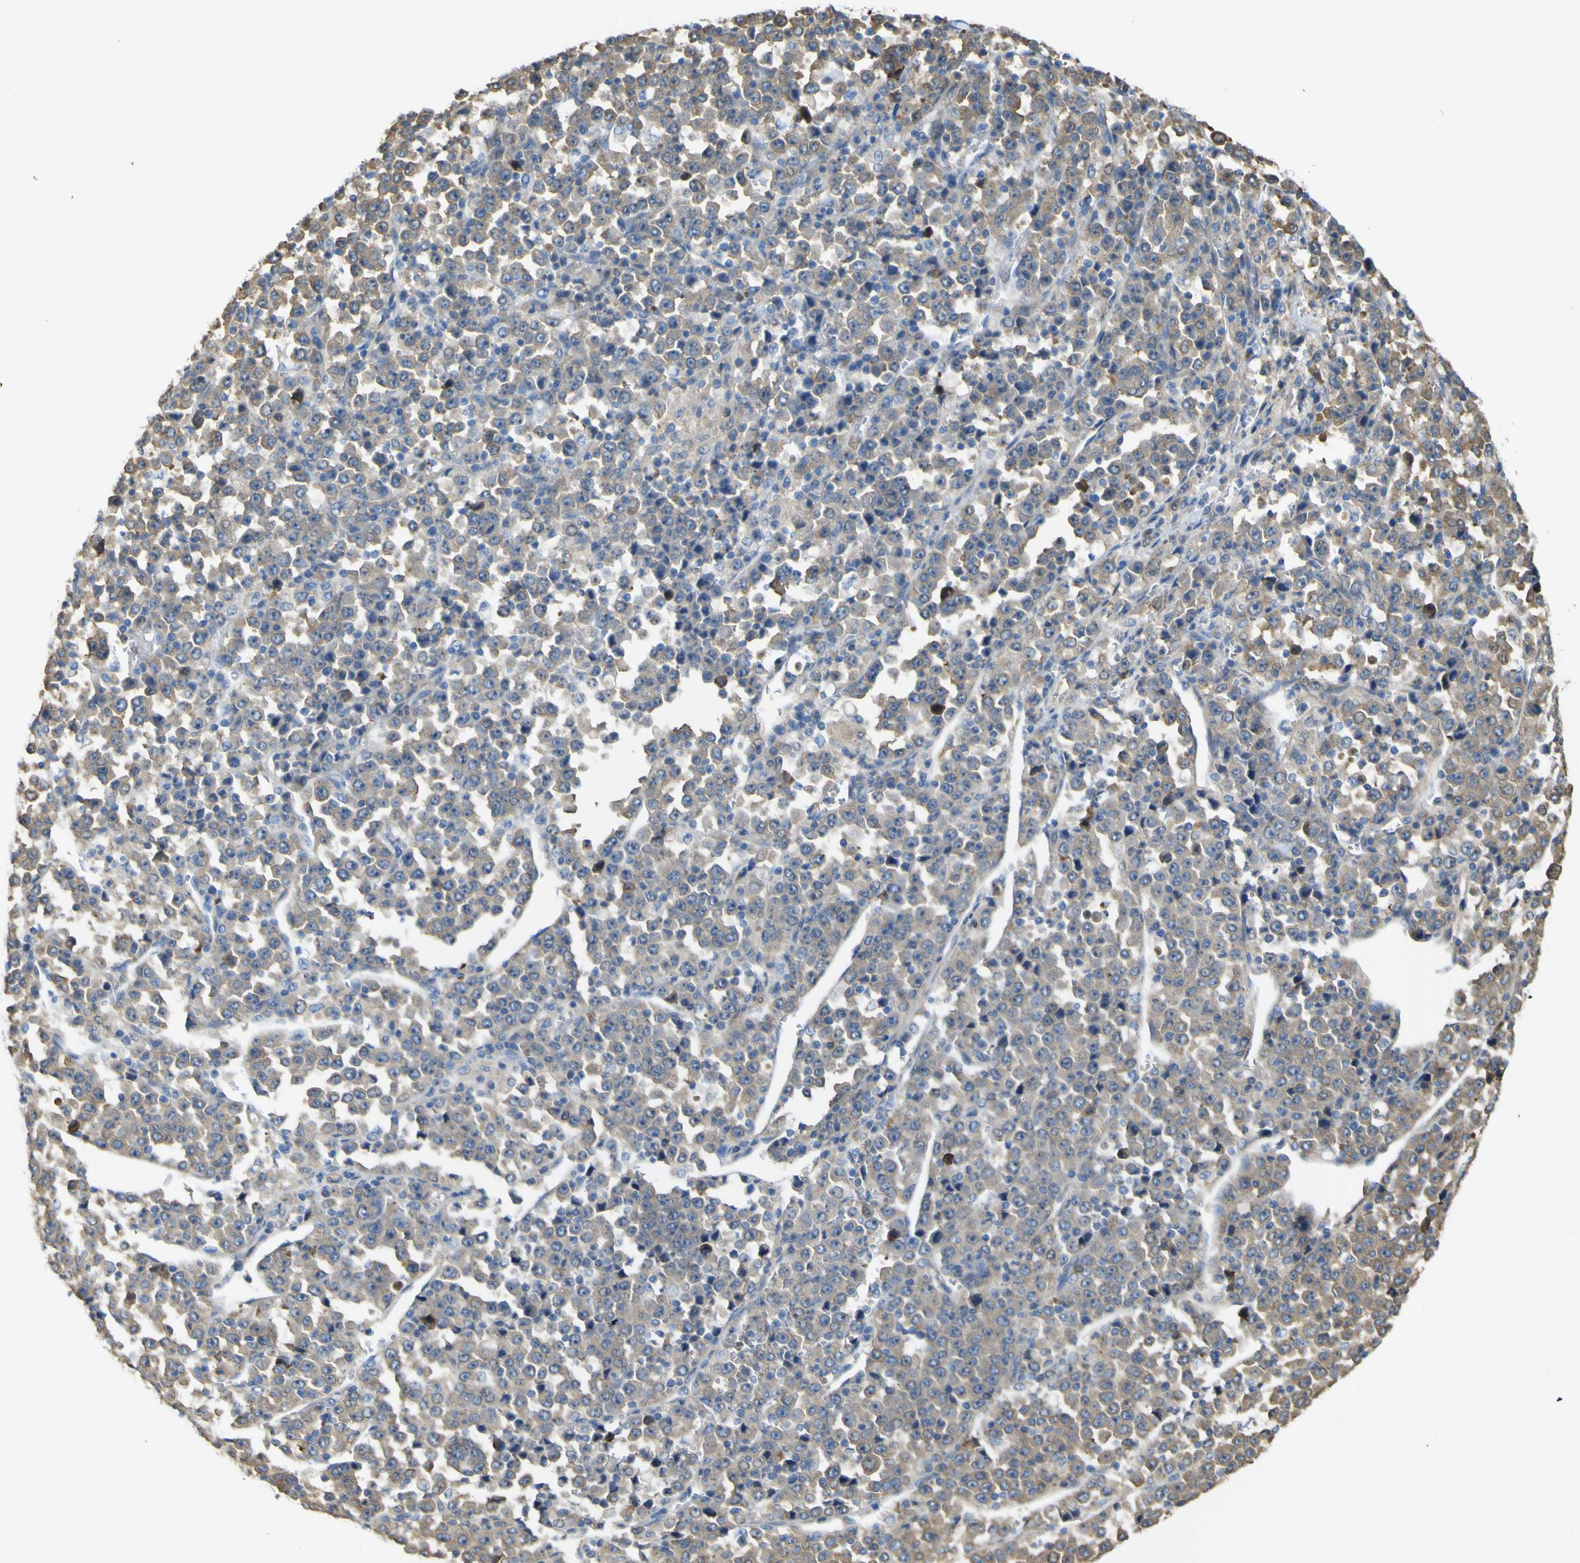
{"staining": {"intensity": "moderate", "quantity": ">75%", "location": "cytoplasmic/membranous"}, "tissue": "stomach cancer", "cell_type": "Tumor cells", "image_type": "cancer", "snomed": [{"axis": "morphology", "description": "Normal tissue, NOS"}, {"axis": "morphology", "description": "Adenocarcinoma, NOS"}, {"axis": "topography", "description": "Stomach, upper"}, {"axis": "topography", "description": "Stomach"}], "caption": "High-power microscopy captured an IHC histopathology image of adenocarcinoma (stomach), revealing moderate cytoplasmic/membranous expression in about >75% of tumor cells.", "gene": "ABHD3", "patient": {"sex": "male", "age": 59}}